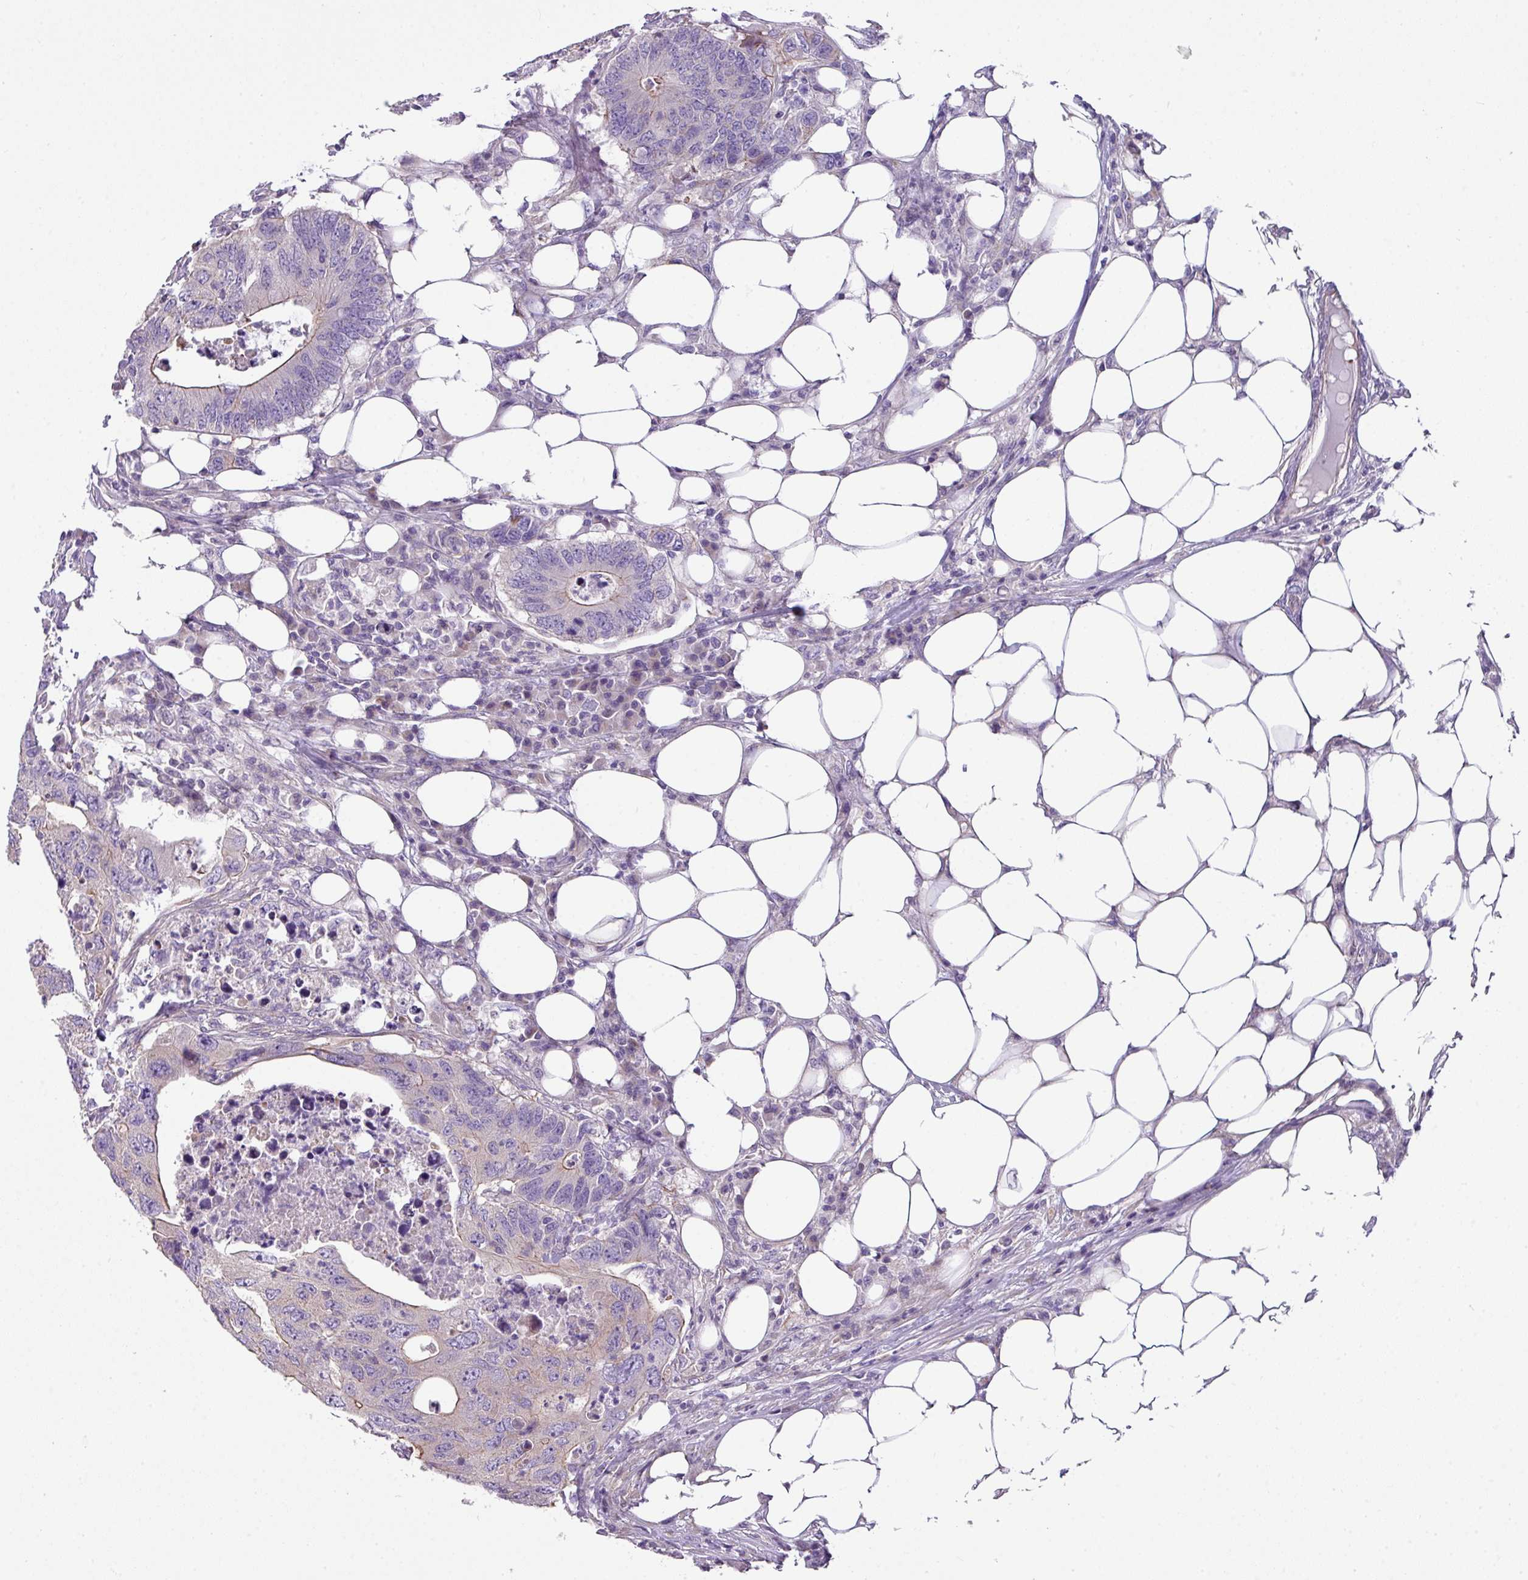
{"staining": {"intensity": "weak", "quantity": "<25%", "location": "cytoplasmic/membranous"}, "tissue": "colorectal cancer", "cell_type": "Tumor cells", "image_type": "cancer", "snomed": [{"axis": "morphology", "description": "Adenocarcinoma, NOS"}, {"axis": "topography", "description": "Colon"}], "caption": "Tumor cells are negative for protein expression in human adenocarcinoma (colorectal).", "gene": "PALS2", "patient": {"sex": "male", "age": 71}}